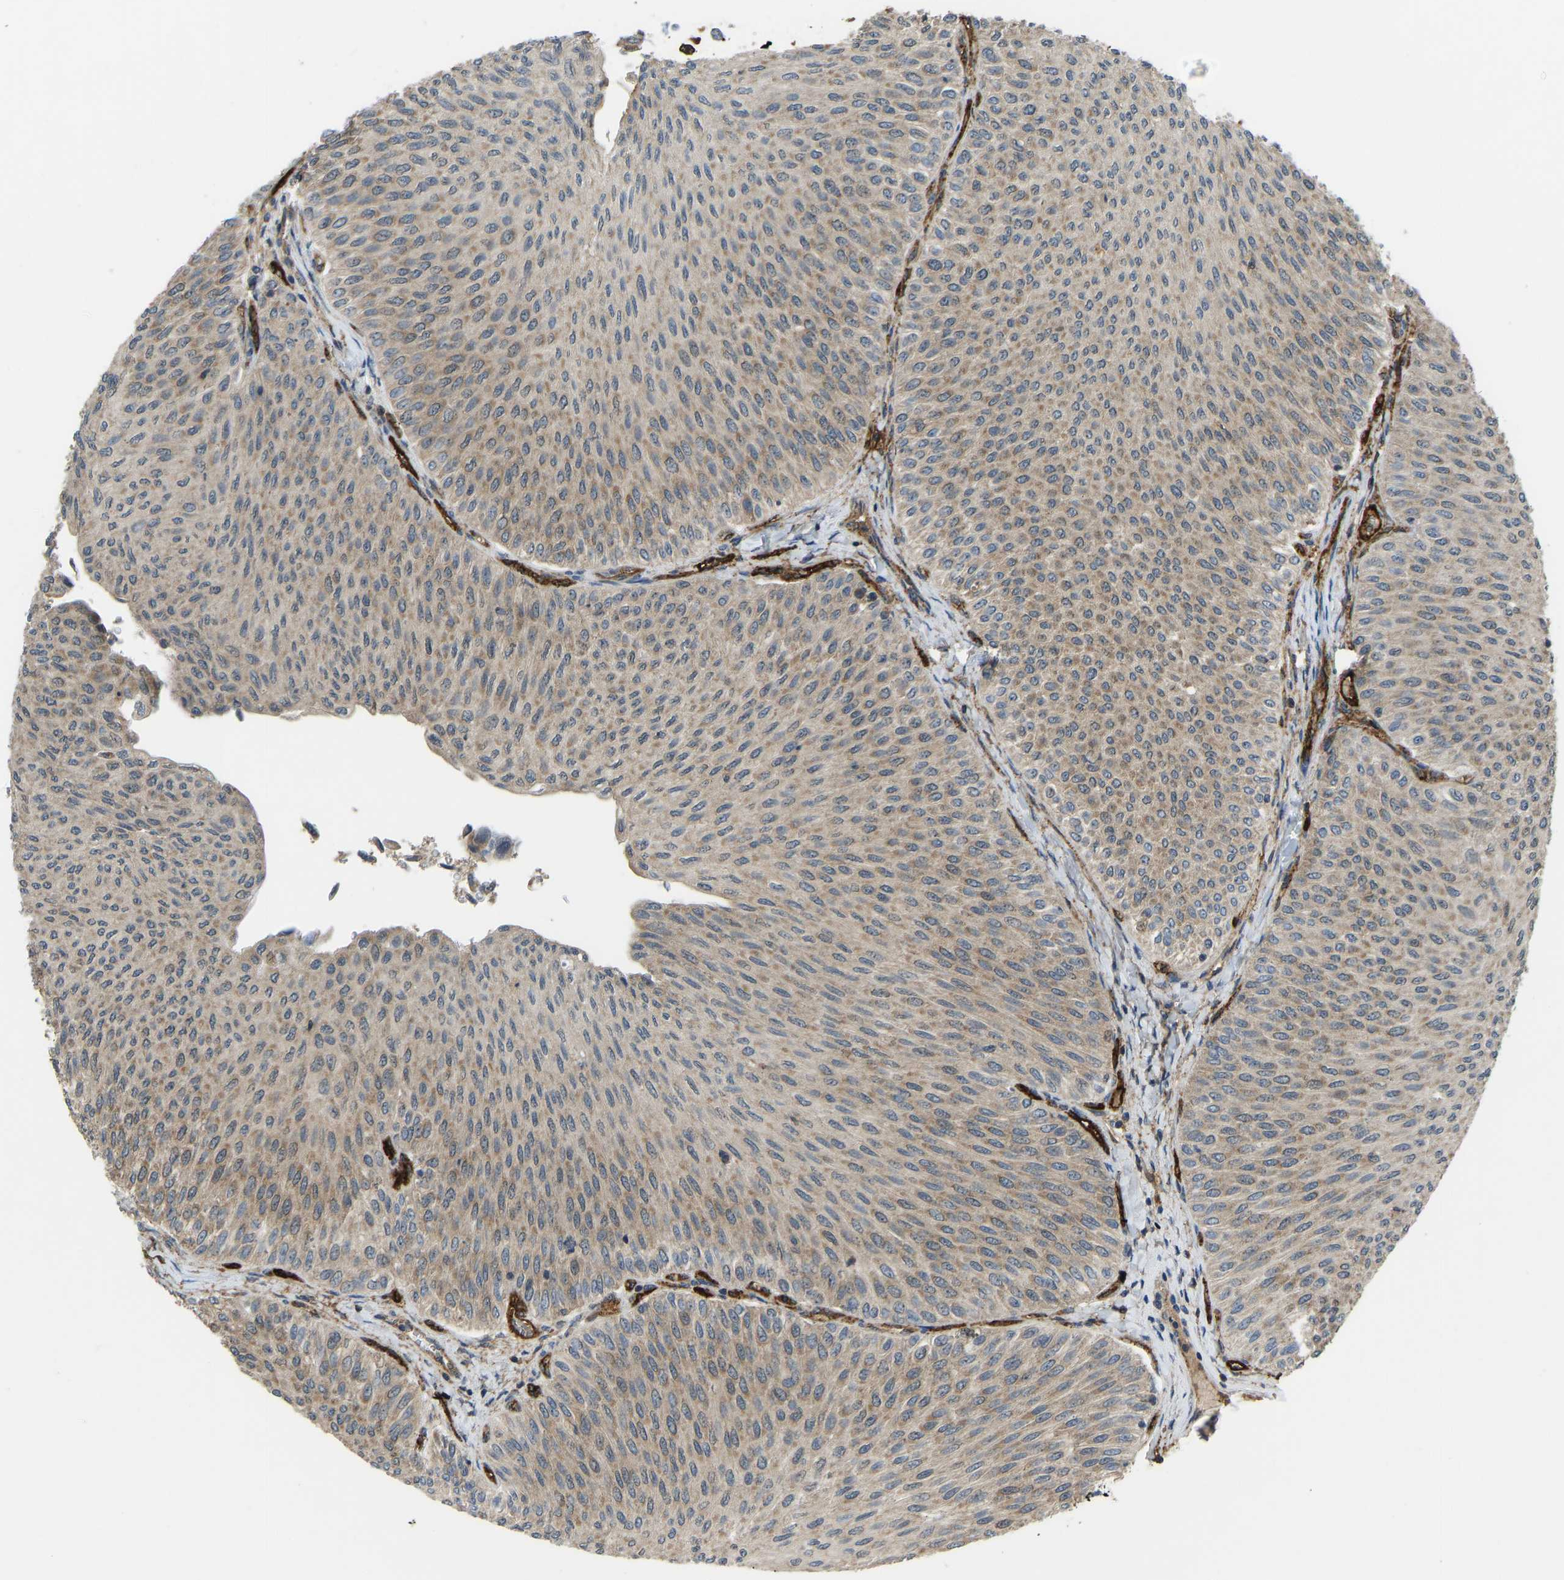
{"staining": {"intensity": "moderate", "quantity": ">75%", "location": "cytoplasmic/membranous"}, "tissue": "urothelial cancer", "cell_type": "Tumor cells", "image_type": "cancer", "snomed": [{"axis": "morphology", "description": "Urothelial carcinoma, Low grade"}, {"axis": "topography", "description": "Urinary bladder"}], "caption": "Moderate cytoplasmic/membranous staining is seen in approximately >75% of tumor cells in urothelial cancer. (Brightfield microscopy of DAB IHC at high magnification).", "gene": "CCT8", "patient": {"sex": "male", "age": 78}}